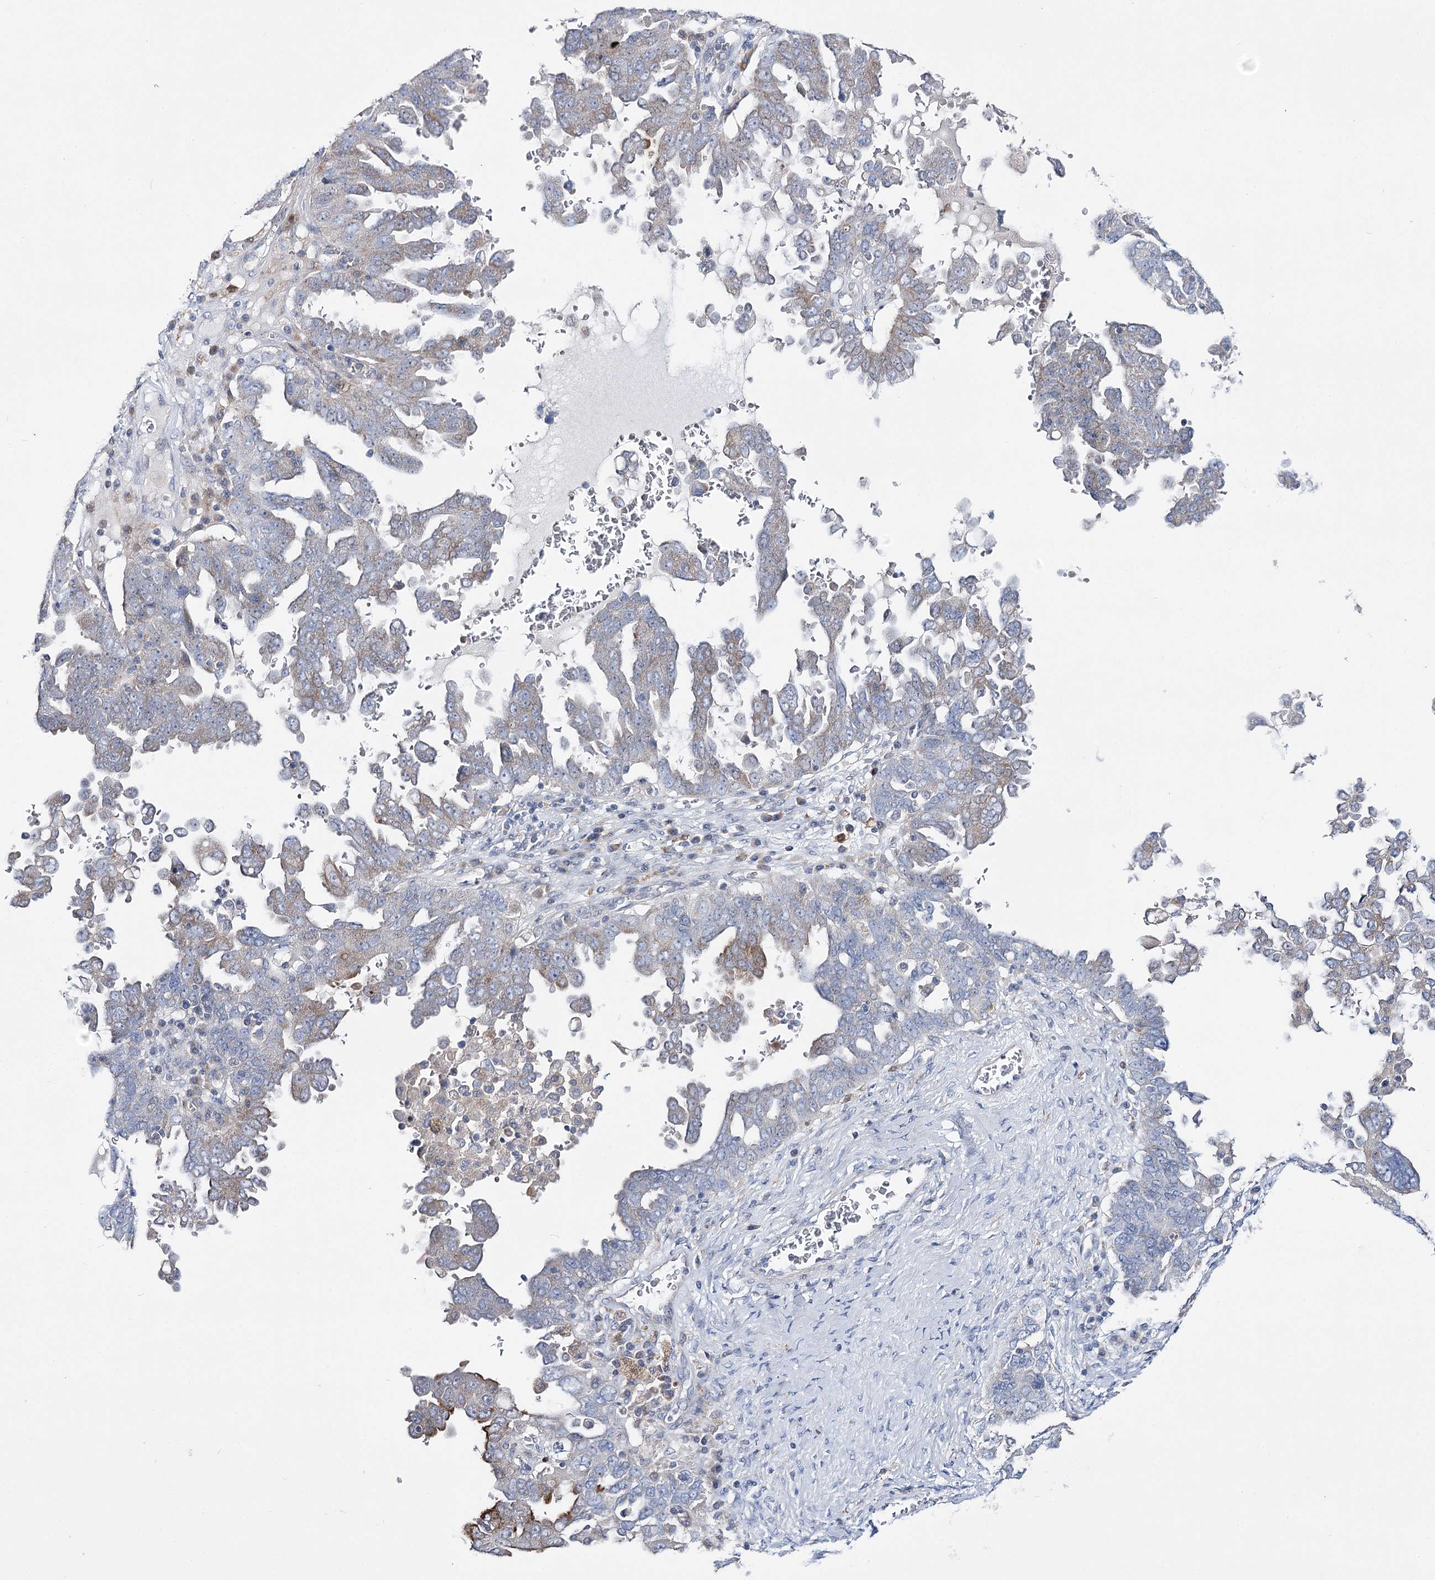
{"staining": {"intensity": "weak", "quantity": "25%-75%", "location": "cytoplasmic/membranous"}, "tissue": "ovarian cancer", "cell_type": "Tumor cells", "image_type": "cancer", "snomed": [{"axis": "morphology", "description": "Carcinoma, endometroid"}, {"axis": "topography", "description": "Ovary"}], "caption": "Protein expression analysis of endometroid carcinoma (ovarian) demonstrates weak cytoplasmic/membranous positivity in approximately 25%-75% of tumor cells.", "gene": "NRAP", "patient": {"sex": "female", "age": 62}}